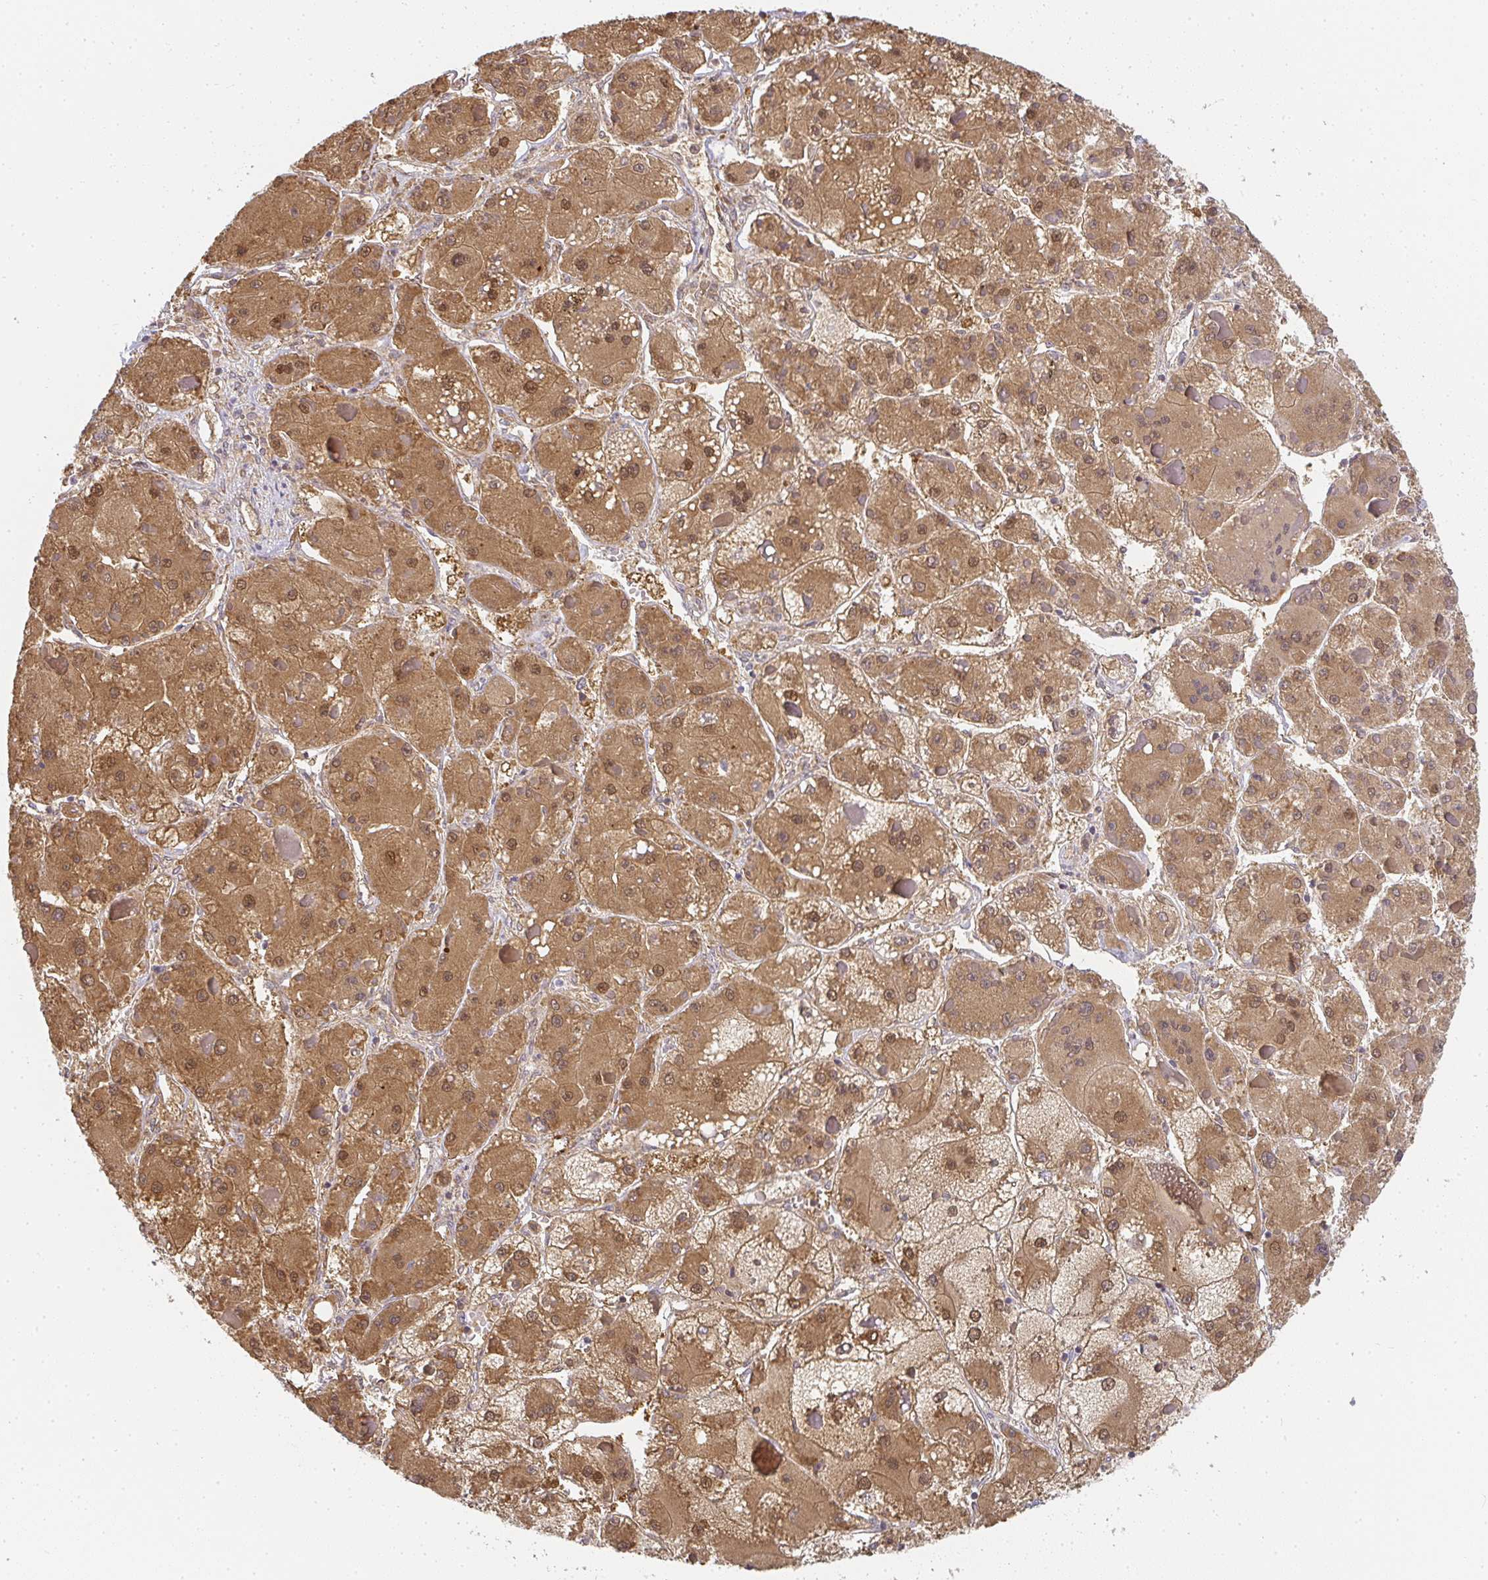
{"staining": {"intensity": "moderate", "quantity": ">75%", "location": "cytoplasmic/membranous,nuclear"}, "tissue": "liver cancer", "cell_type": "Tumor cells", "image_type": "cancer", "snomed": [{"axis": "morphology", "description": "Carcinoma, Hepatocellular, NOS"}, {"axis": "topography", "description": "Liver"}], "caption": "Immunohistochemistry of liver hepatocellular carcinoma reveals medium levels of moderate cytoplasmic/membranous and nuclear staining in about >75% of tumor cells. The staining was performed using DAB, with brown indicating positive protein expression. Nuclei are stained blue with hematoxylin.", "gene": "SLC35B3", "patient": {"sex": "female", "age": 73}}